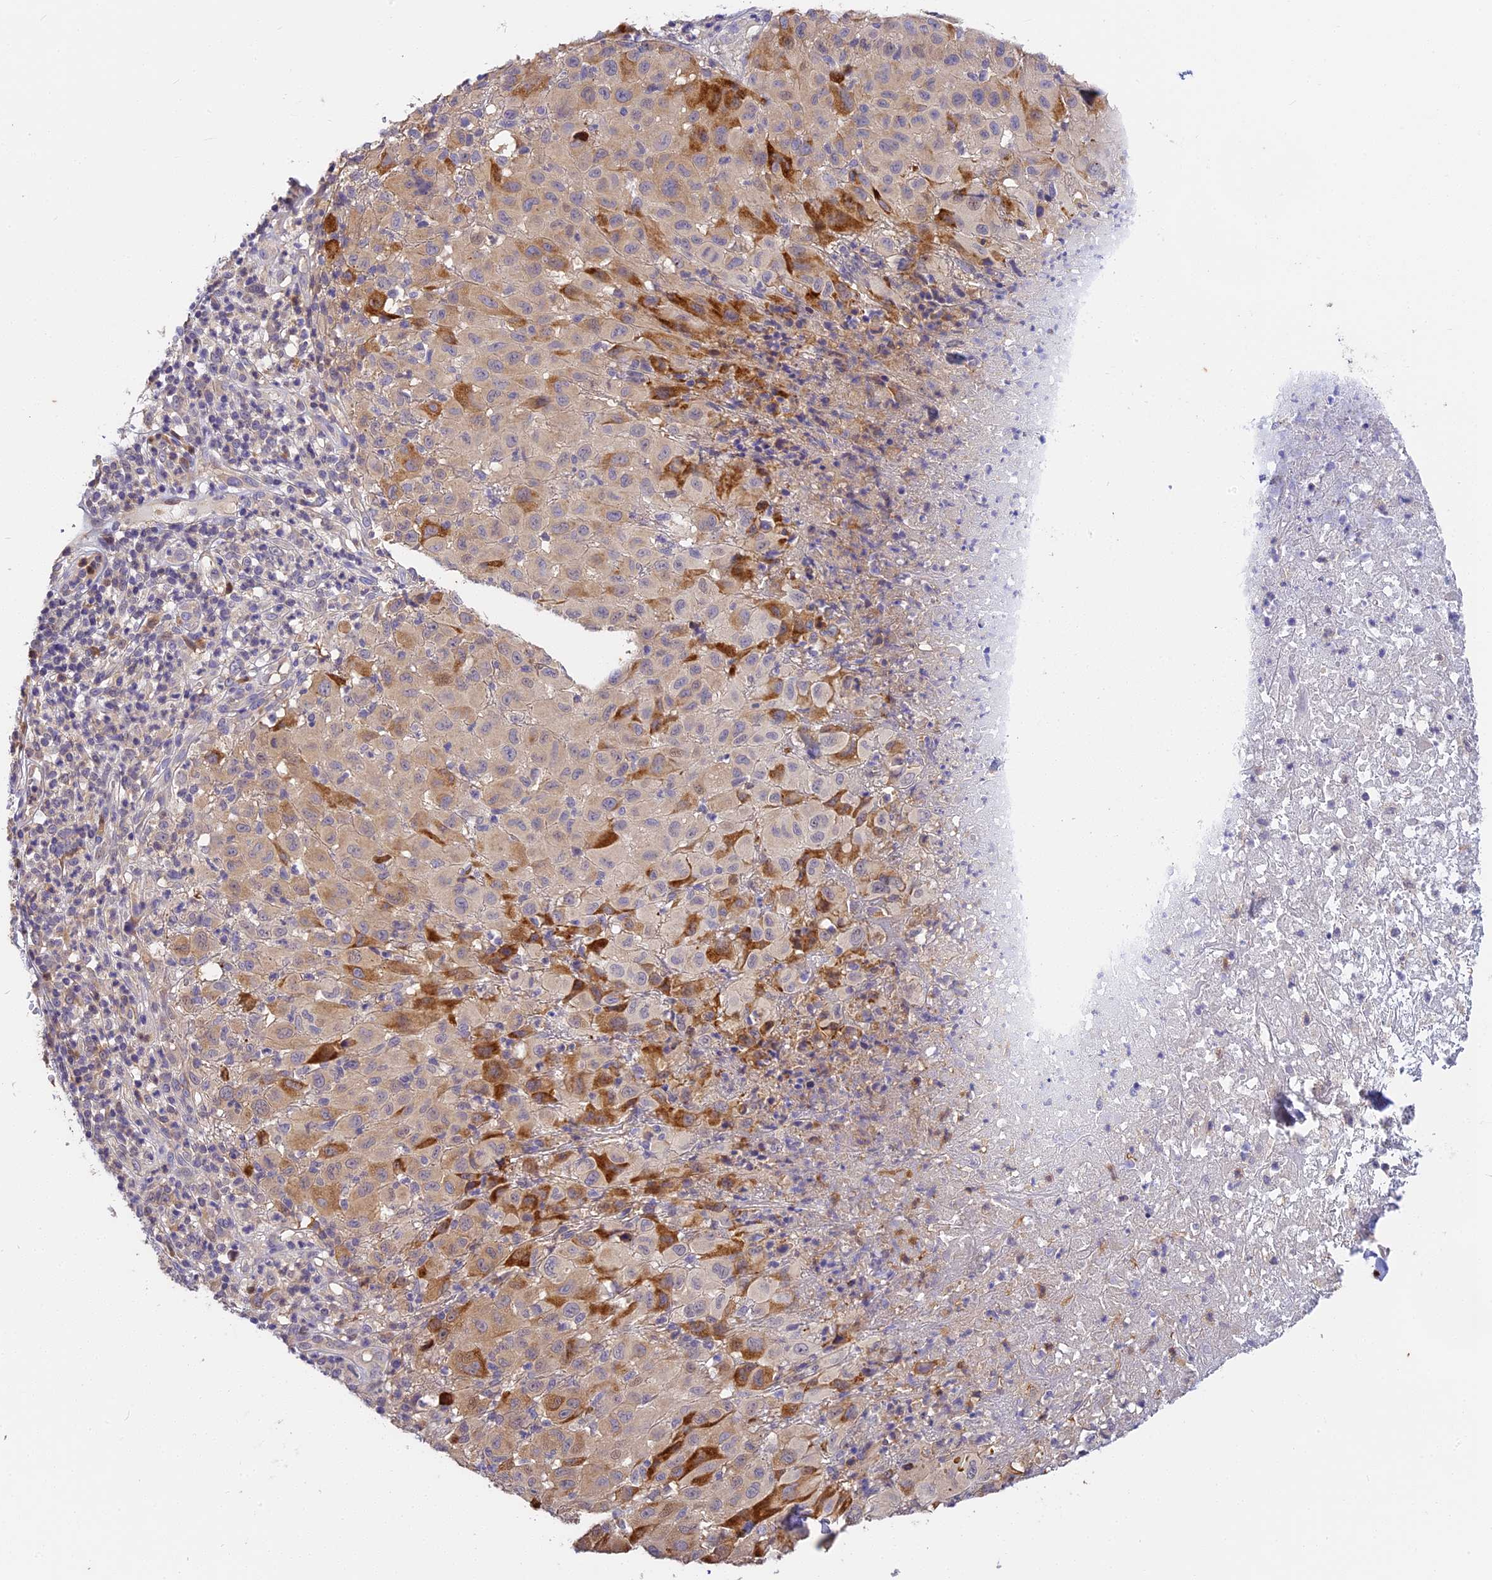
{"staining": {"intensity": "moderate", "quantity": "<25%", "location": "cytoplasmic/membranous"}, "tissue": "melanoma", "cell_type": "Tumor cells", "image_type": "cancer", "snomed": [{"axis": "morphology", "description": "Malignant melanoma, NOS"}, {"axis": "topography", "description": "Skin"}], "caption": "DAB immunohistochemical staining of malignant melanoma exhibits moderate cytoplasmic/membranous protein positivity in about <25% of tumor cells.", "gene": "BSCL2", "patient": {"sex": "male", "age": 73}}